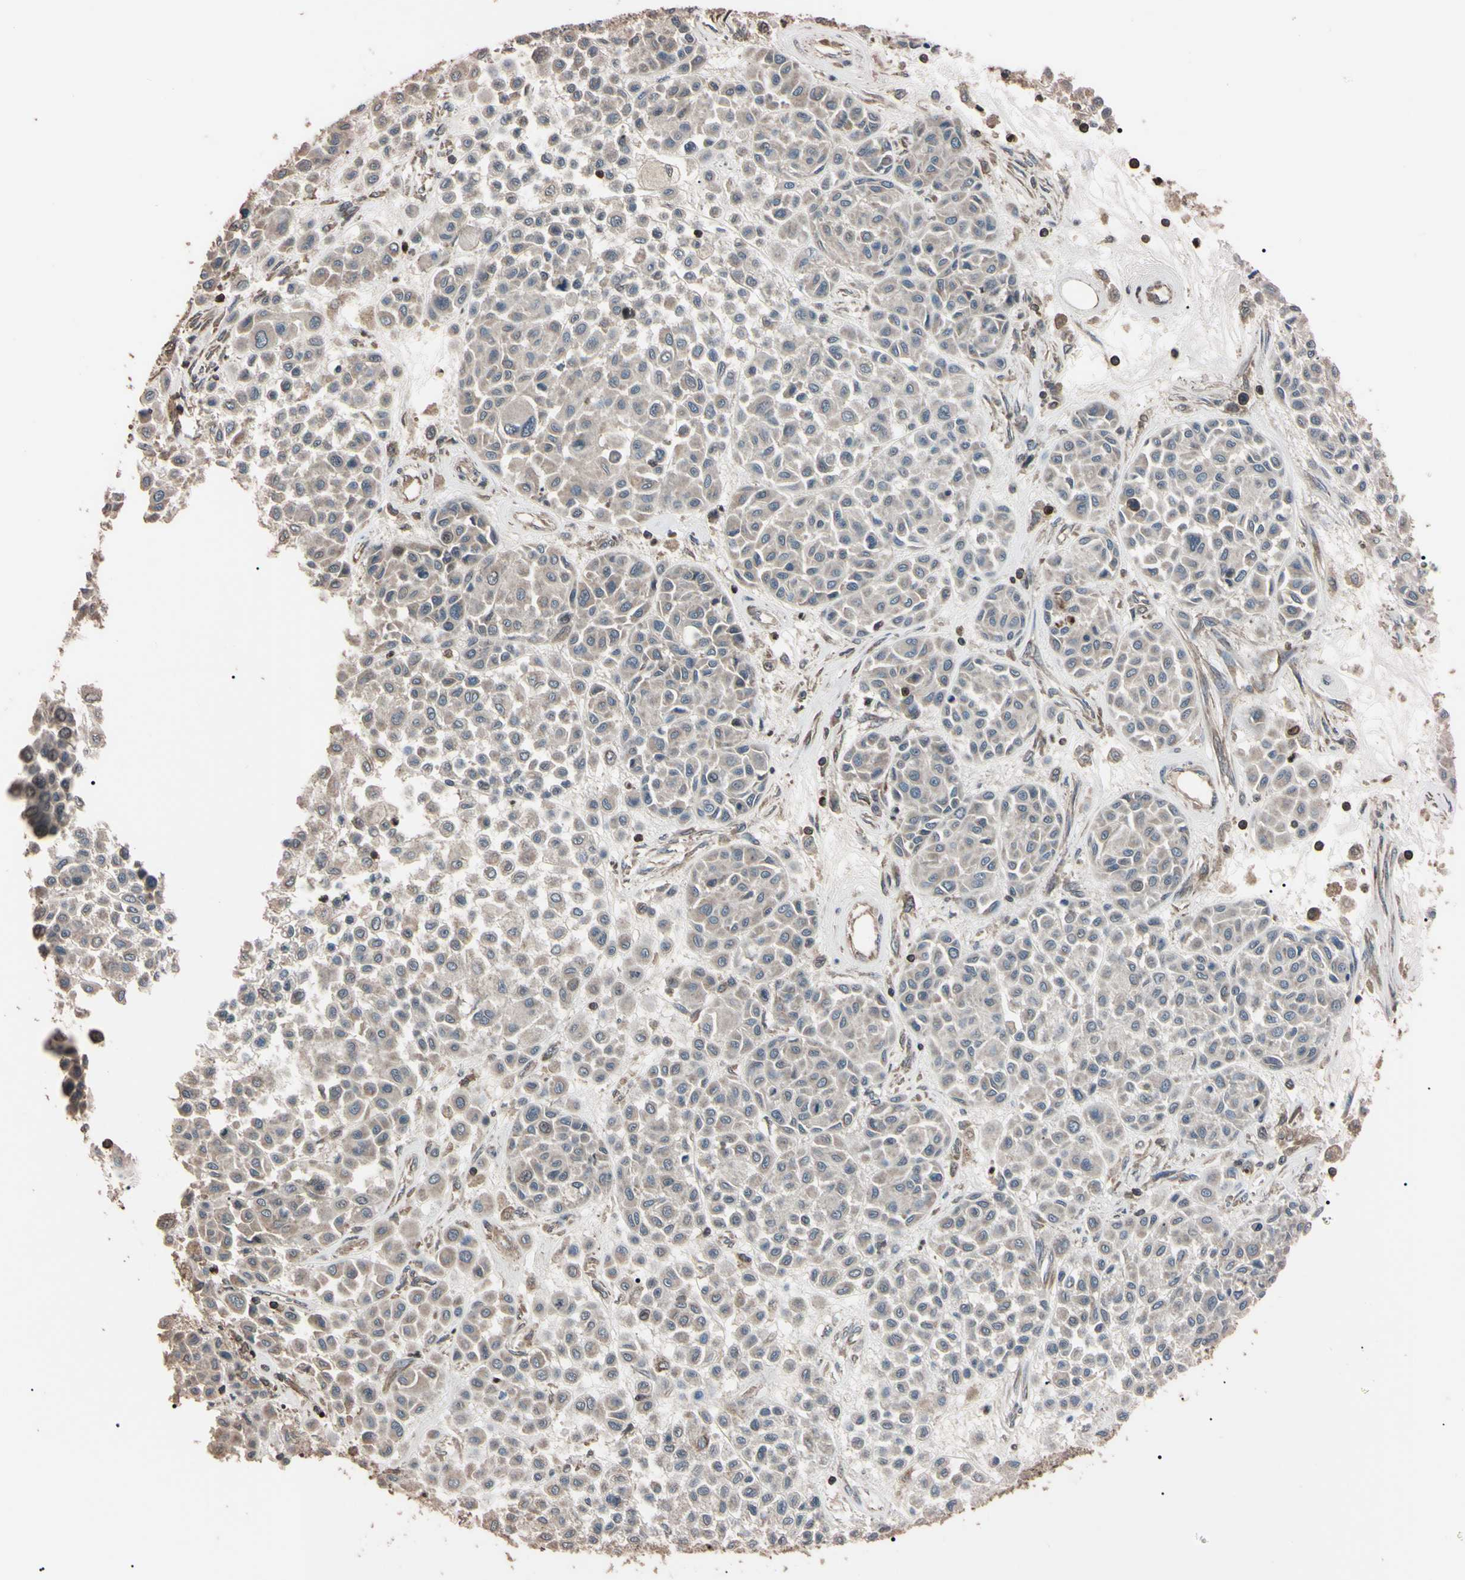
{"staining": {"intensity": "weak", "quantity": ">75%", "location": "cytoplasmic/membranous"}, "tissue": "melanoma", "cell_type": "Tumor cells", "image_type": "cancer", "snomed": [{"axis": "morphology", "description": "Malignant melanoma, Metastatic site"}, {"axis": "topography", "description": "Soft tissue"}], "caption": "This histopathology image displays immunohistochemistry staining of melanoma, with low weak cytoplasmic/membranous positivity in approximately >75% of tumor cells.", "gene": "TNFRSF1A", "patient": {"sex": "male", "age": 41}}